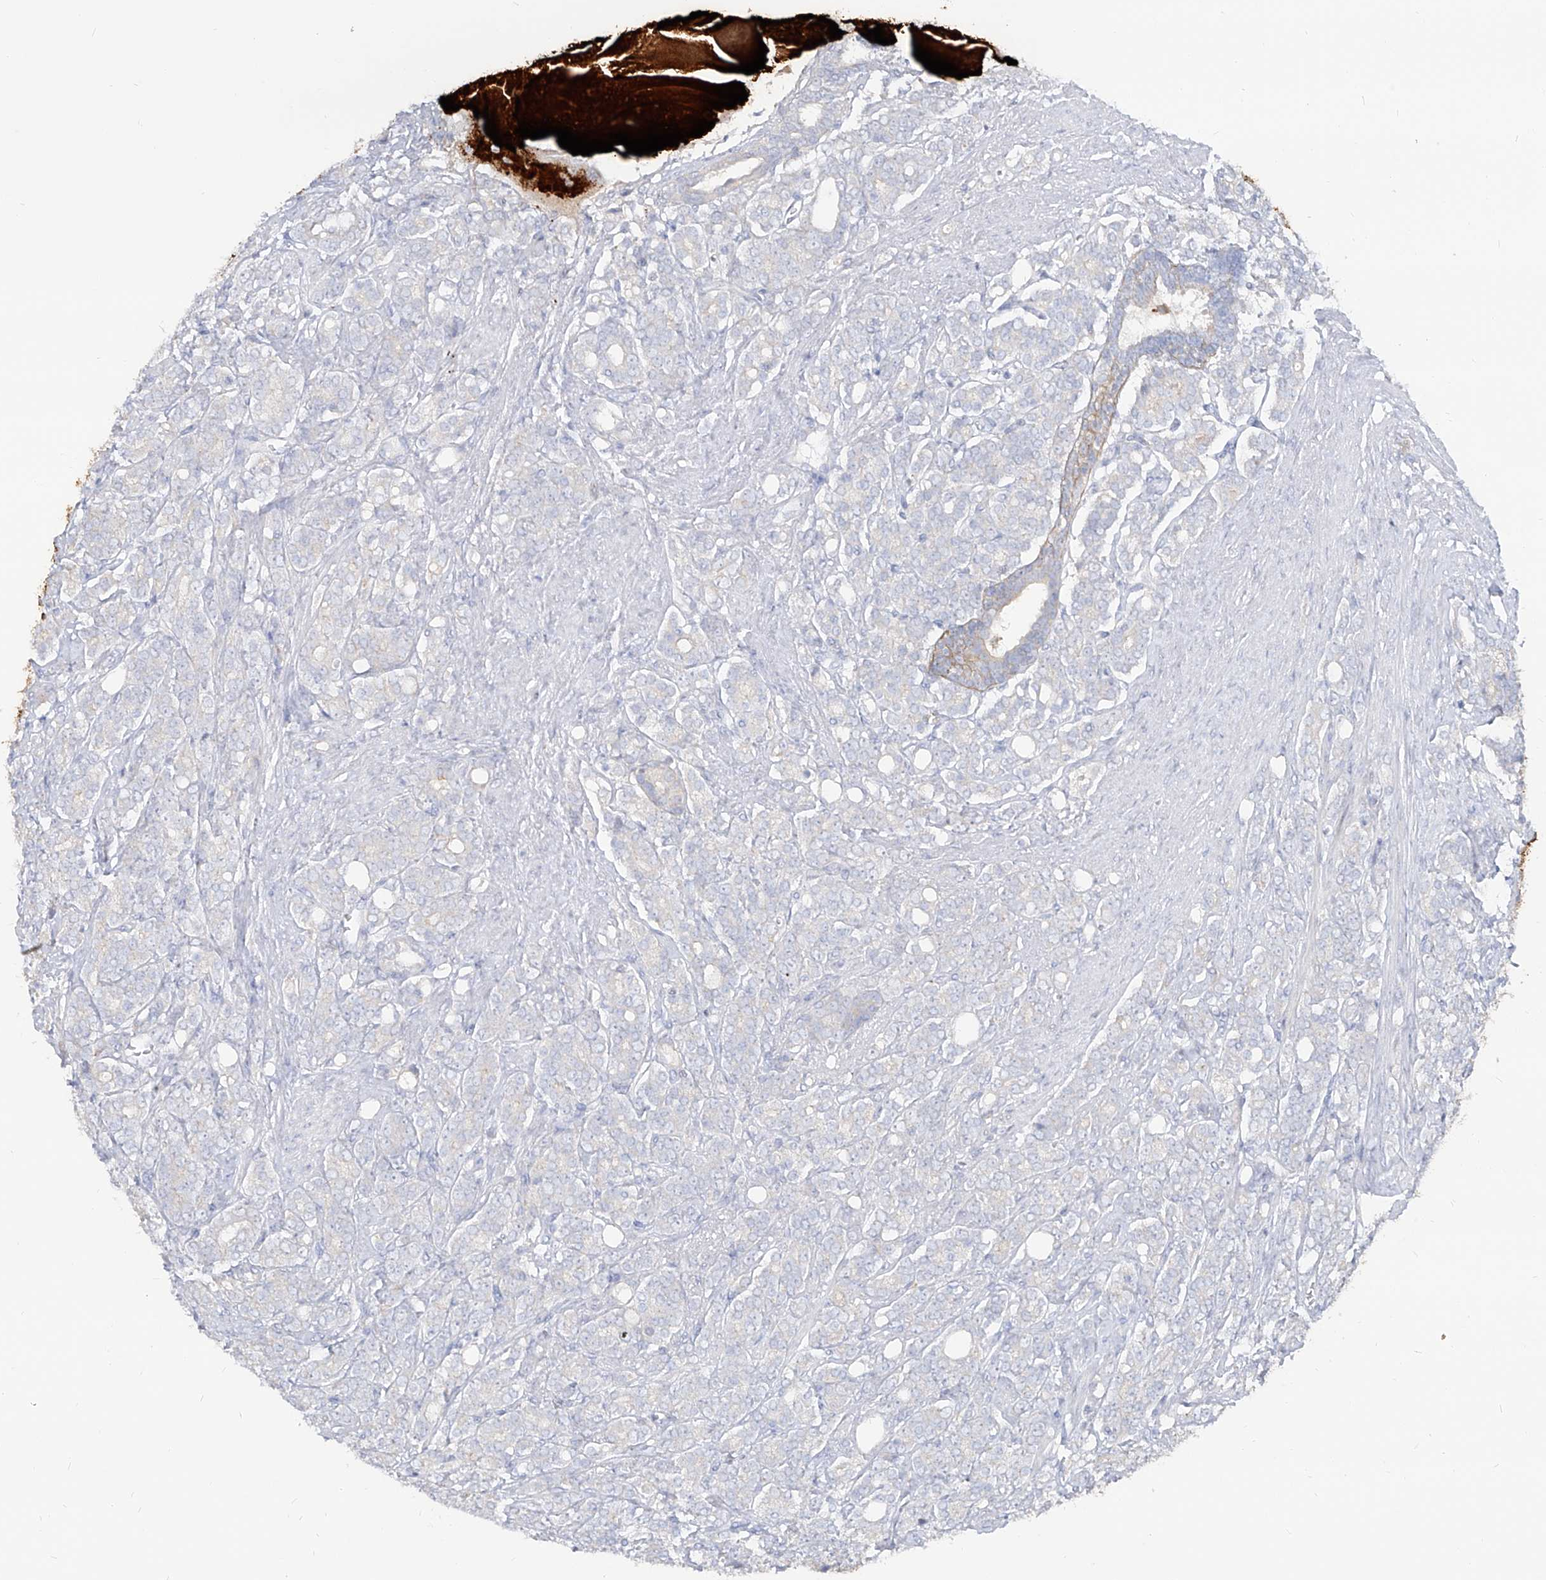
{"staining": {"intensity": "negative", "quantity": "none", "location": "none"}, "tissue": "prostate cancer", "cell_type": "Tumor cells", "image_type": "cancer", "snomed": [{"axis": "morphology", "description": "Adenocarcinoma, High grade"}, {"axis": "topography", "description": "Prostate"}], "caption": "Tumor cells show no significant expression in prostate cancer (high-grade adenocarcinoma).", "gene": "RBFOX3", "patient": {"sex": "male", "age": 62}}